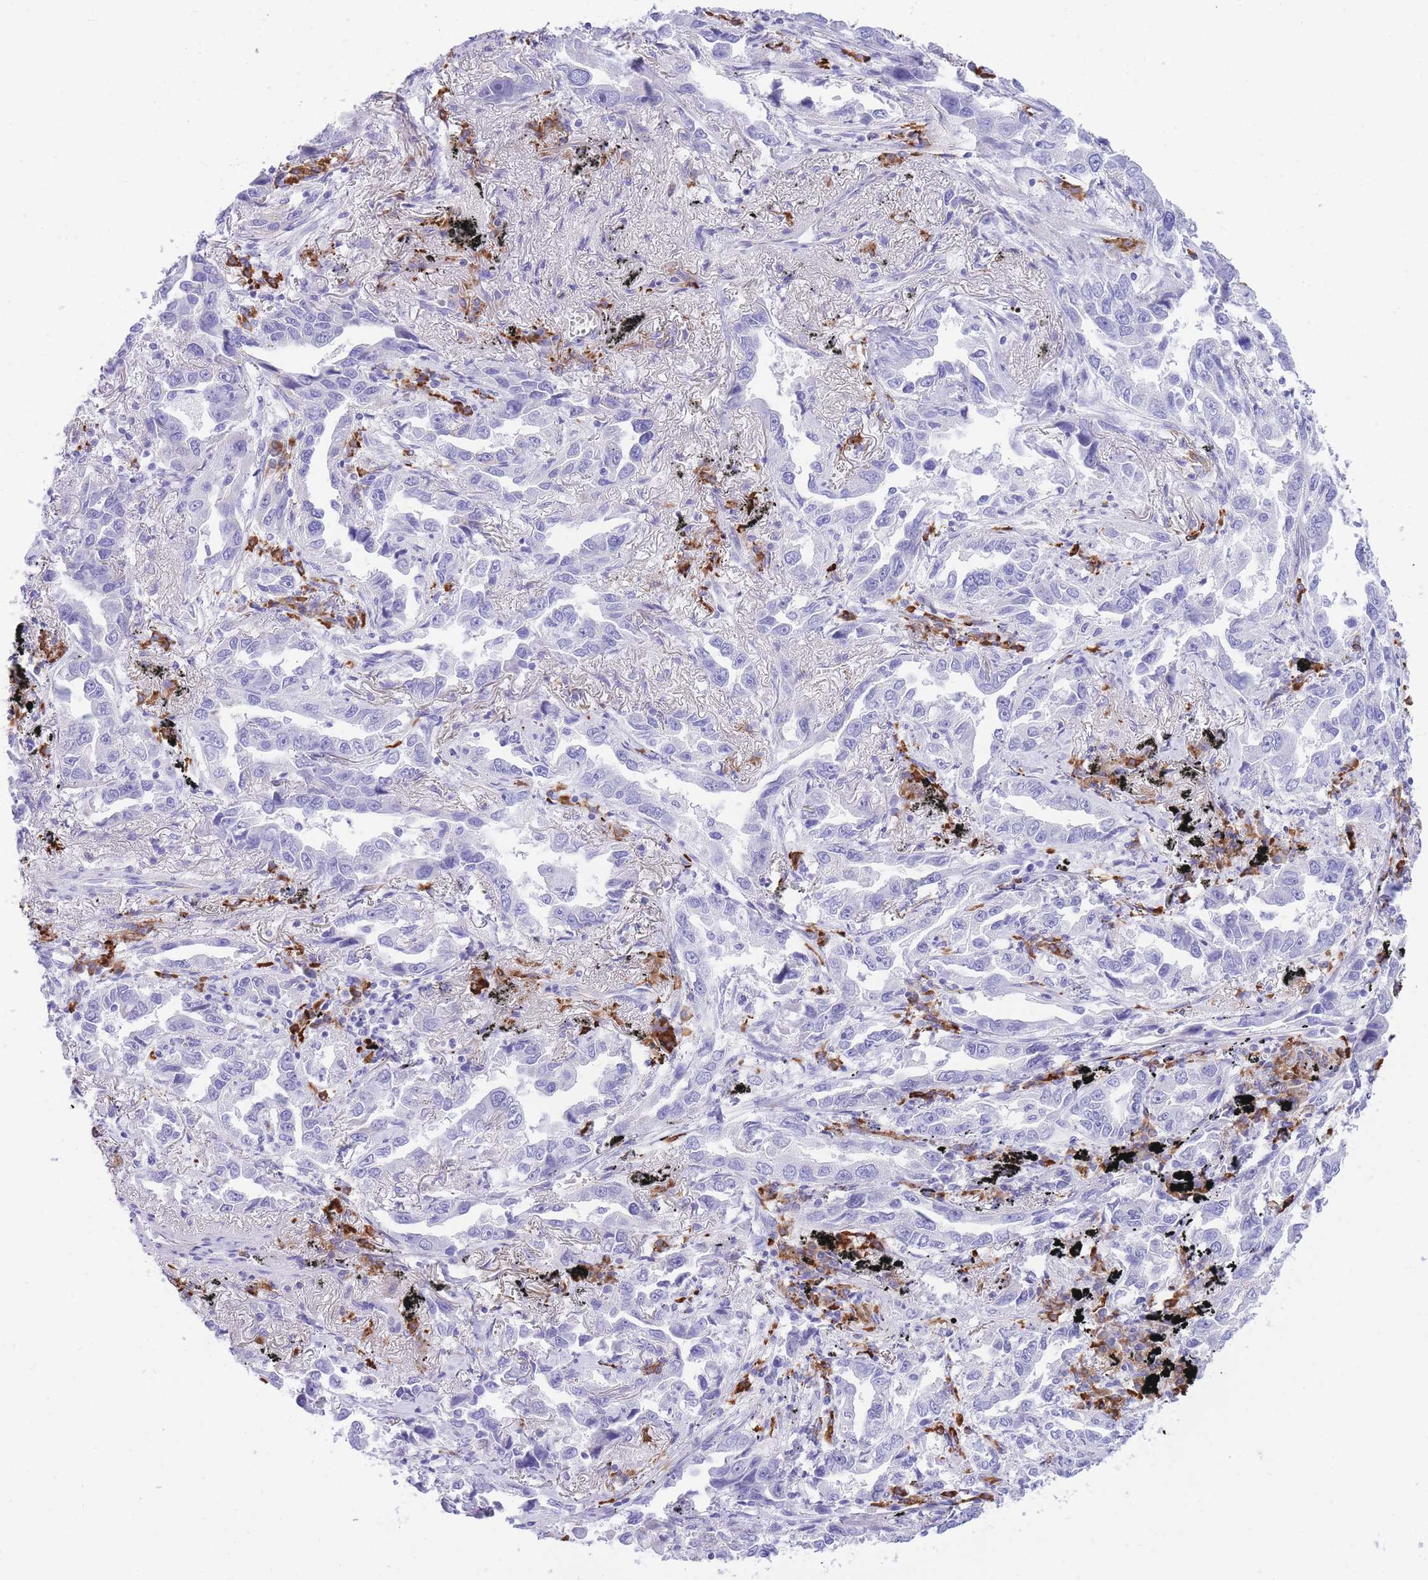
{"staining": {"intensity": "negative", "quantity": "none", "location": "none"}, "tissue": "lung cancer", "cell_type": "Tumor cells", "image_type": "cancer", "snomed": [{"axis": "morphology", "description": "Adenocarcinoma, NOS"}, {"axis": "topography", "description": "Lung"}], "caption": "This is a histopathology image of immunohistochemistry (IHC) staining of adenocarcinoma (lung), which shows no positivity in tumor cells.", "gene": "ZFP62", "patient": {"sex": "male", "age": 67}}